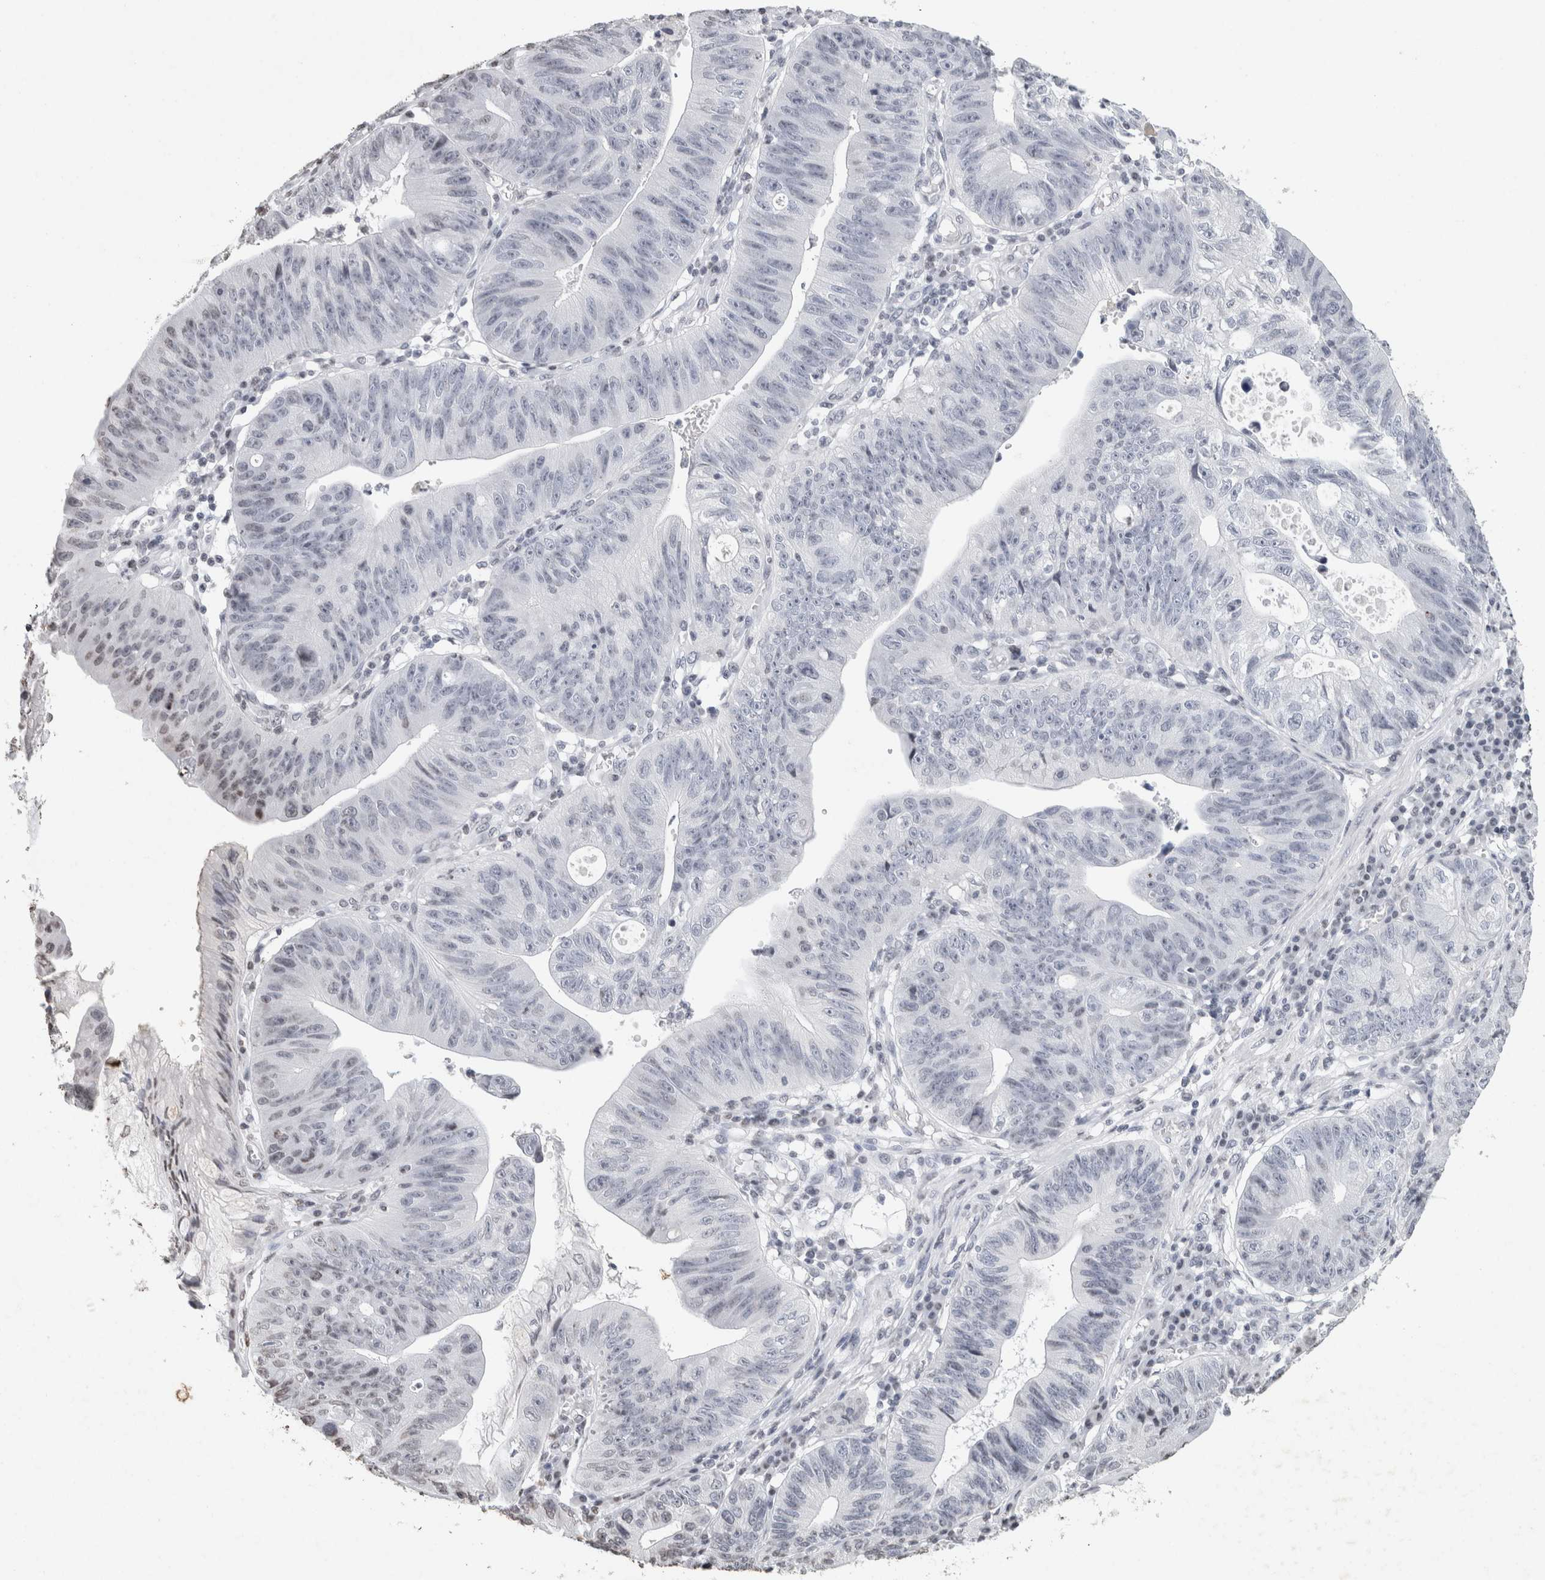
{"staining": {"intensity": "negative", "quantity": "none", "location": "none"}, "tissue": "stomach cancer", "cell_type": "Tumor cells", "image_type": "cancer", "snomed": [{"axis": "morphology", "description": "Adenocarcinoma, NOS"}, {"axis": "topography", "description": "Stomach"}], "caption": "This is an immunohistochemistry (IHC) photomicrograph of human adenocarcinoma (stomach). There is no staining in tumor cells.", "gene": "CNTN1", "patient": {"sex": "male", "age": 59}}